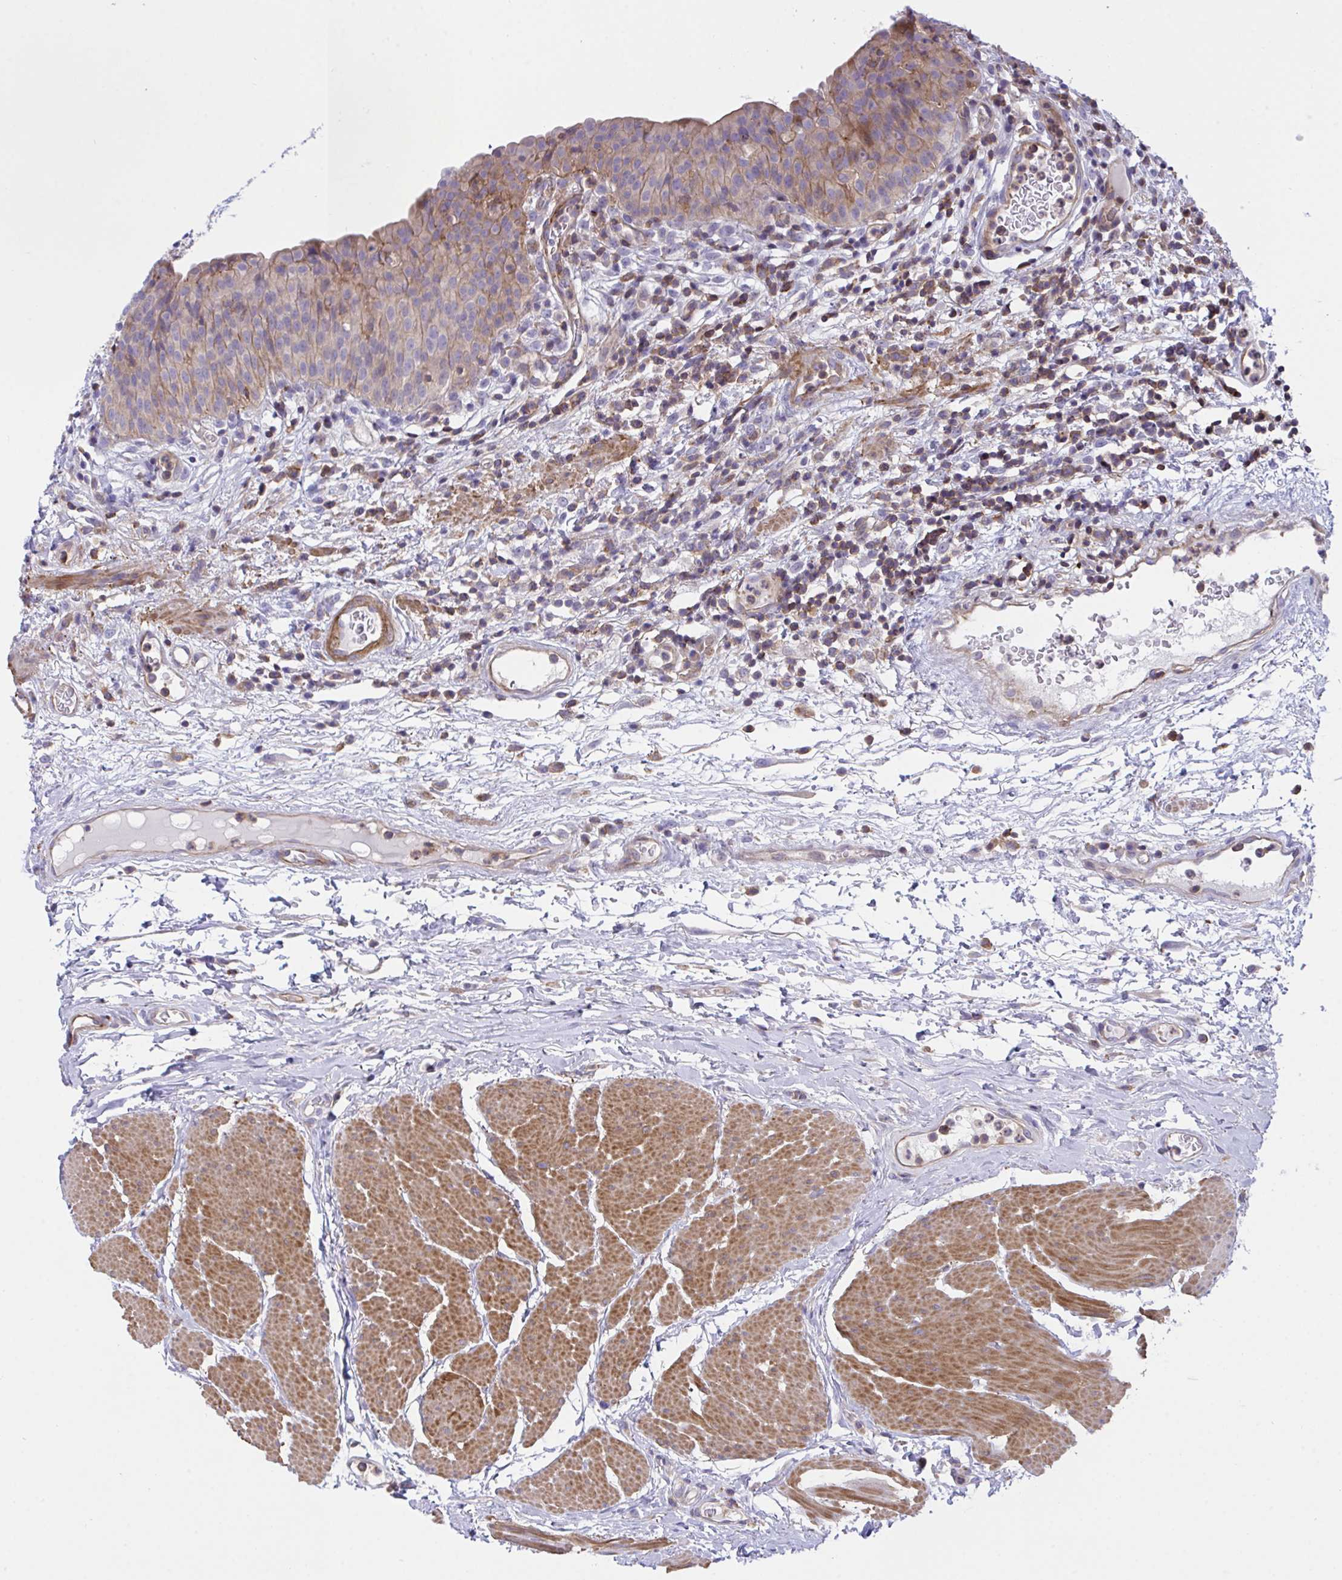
{"staining": {"intensity": "moderate", "quantity": "<25%", "location": "cytoplasmic/membranous"}, "tissue": "urinary bladder", "cell_type": "Urothelial cells", "image_type": "normal", "snomed": [{"axis": "morphology", "description": "Normal tissue, NOS"}, {"axis": "morphology", "description": "Inflammation, NOS"}, {"axis": "topography", "description": "Urinary bladder"}], "caption": "Immunohistochemistry (IHC) micrograph of unremarkable urinary bladder: human urinary bladder stained using IHC shows low levels of moderate protein expression localized specifically in the cytoplasmic/membranous of urothelial cells, appearing as a cytoplasmic/membranous brown color.", "gene": "PPIH", "patient": {"sex": "male", "age": 57}}